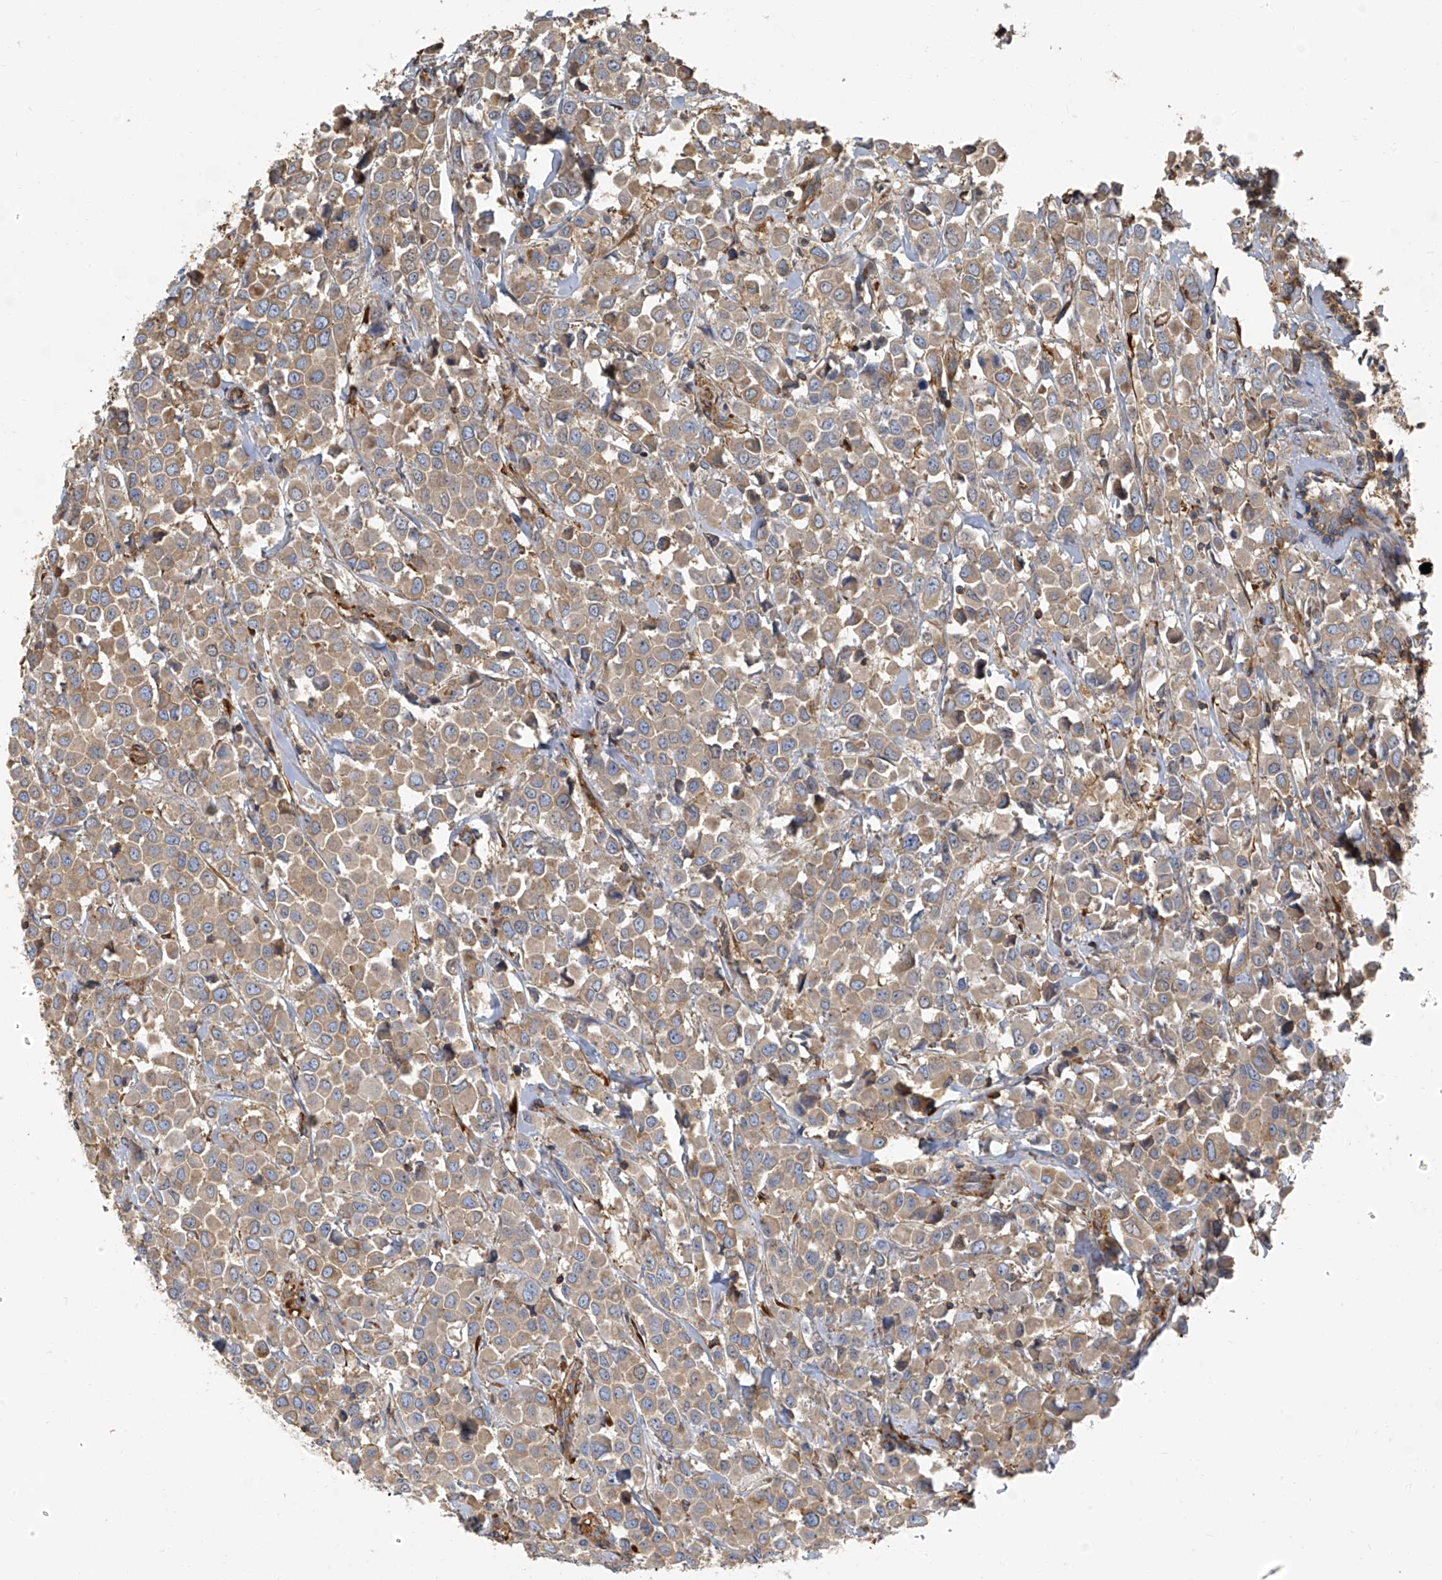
{"staining": {"intensity": "moderate", "quantity": ">75%", "location": "cytoplasmic/membranous"}, "tissue": "breast cancer", "cell_type": "Tumor cells", "image_type": "cancer", "snomed": [{"axis": "morphology", "description": "Duct carcinoma"}, {"axis": "topography", "description": "Breast"}], "caption": "Breast cancer (intraductal carcinoma) stained with a brown dye displays moderate cytoplasmic/membranous positive staining in about >75% of tumor cells.", "gene": "SEPTIN7", "patient": {"sex": "female", "age": 61}}